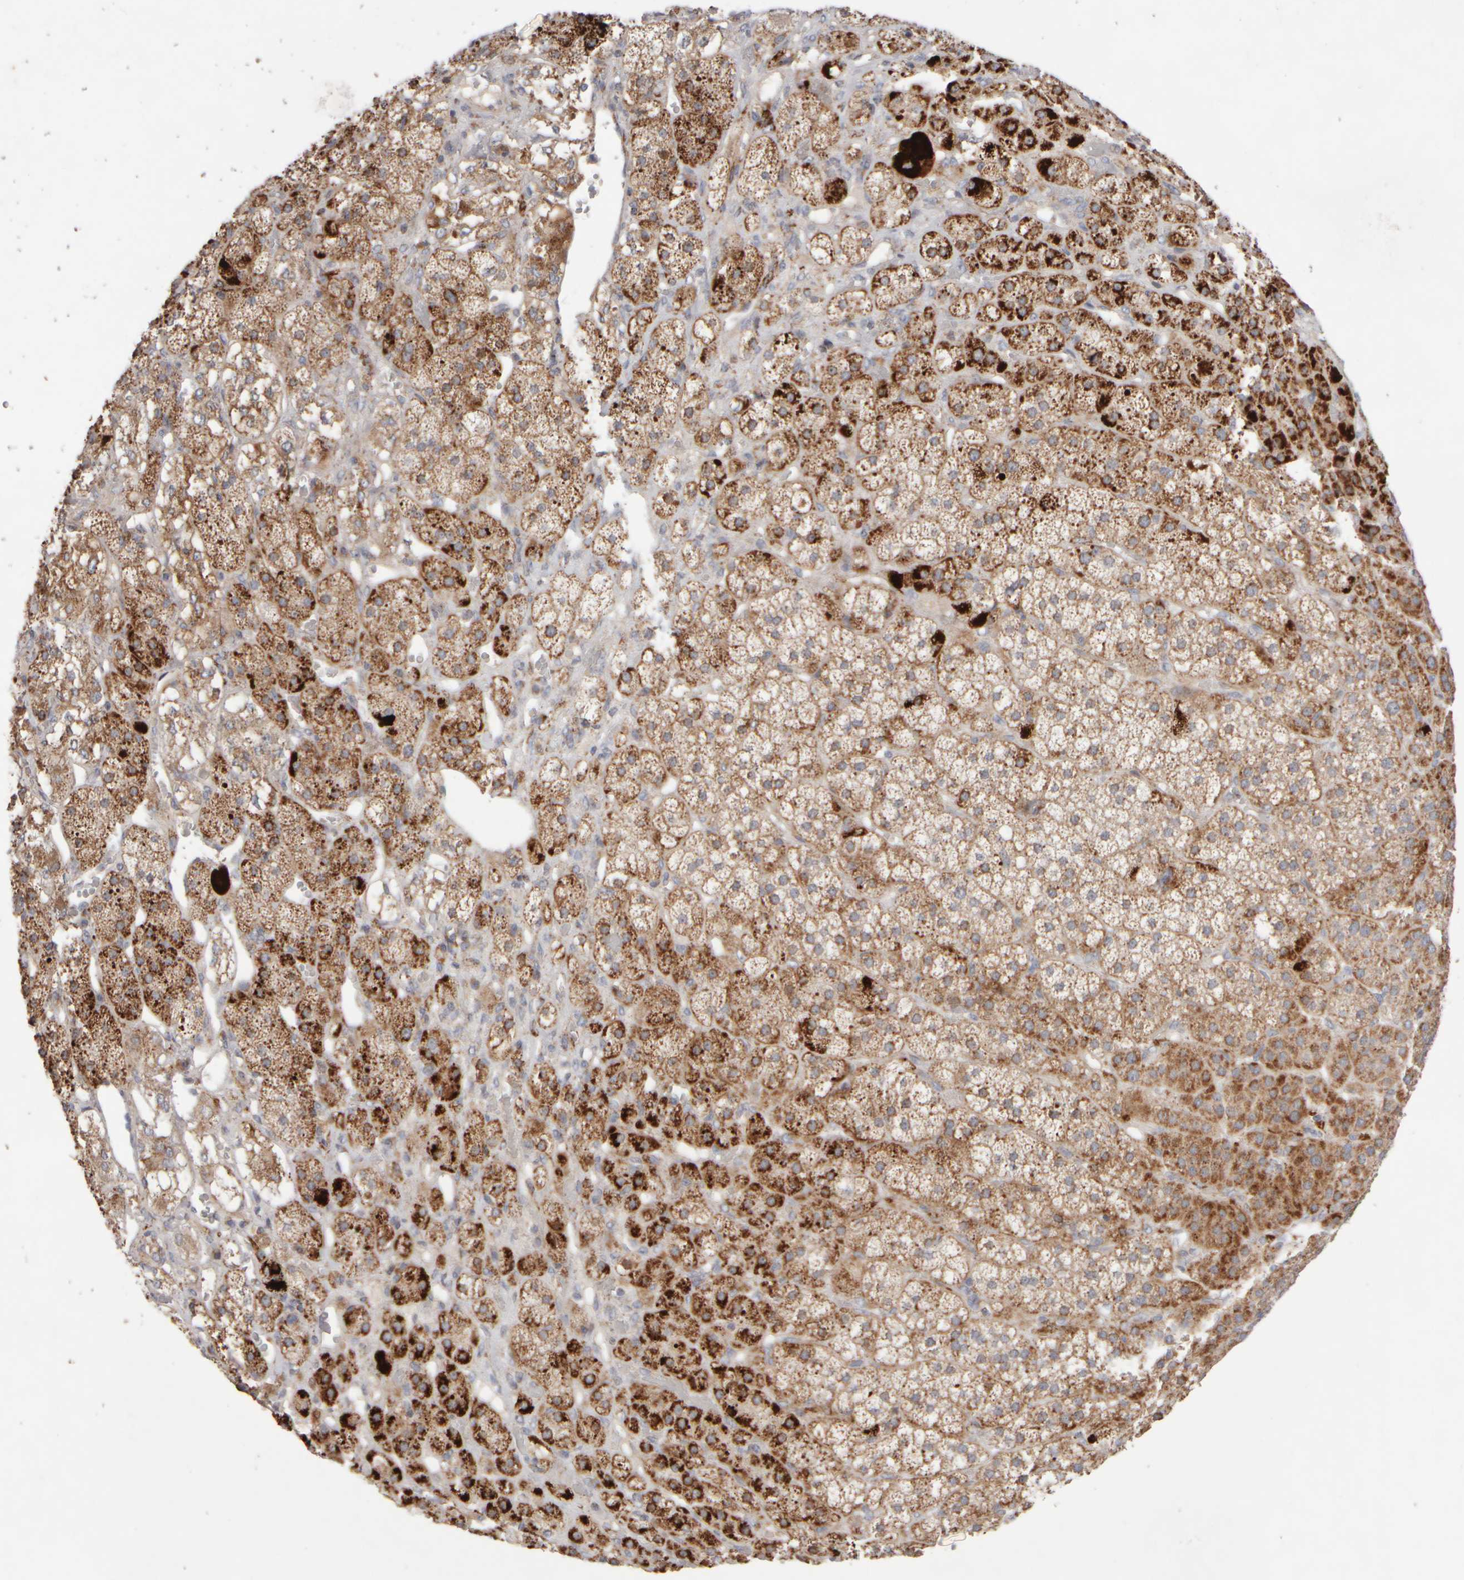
{"staining": {"intensity": "strong", "quantity": ">75%", "location": "cytoplasmic/membranous"}, "tissue": "adrenal gland", "cell_type": "Glandular cells", "image_type": "normal", "snomed": [{"axis": "morphology", "description": "Normal tissue, NOS"}, {"axis": "topography", "description": "Adrenal gland"}], "caption": "This micrograph shows unremarkable adrenal gland stained with IHC to label a protein in brown. The cytoplasmic/membranous of glandular cells show strong positivity for the protein. Nuclei are counter-stained blue.", "gene": "CHADL", "patient": {"sex": "male", "age": 57}}